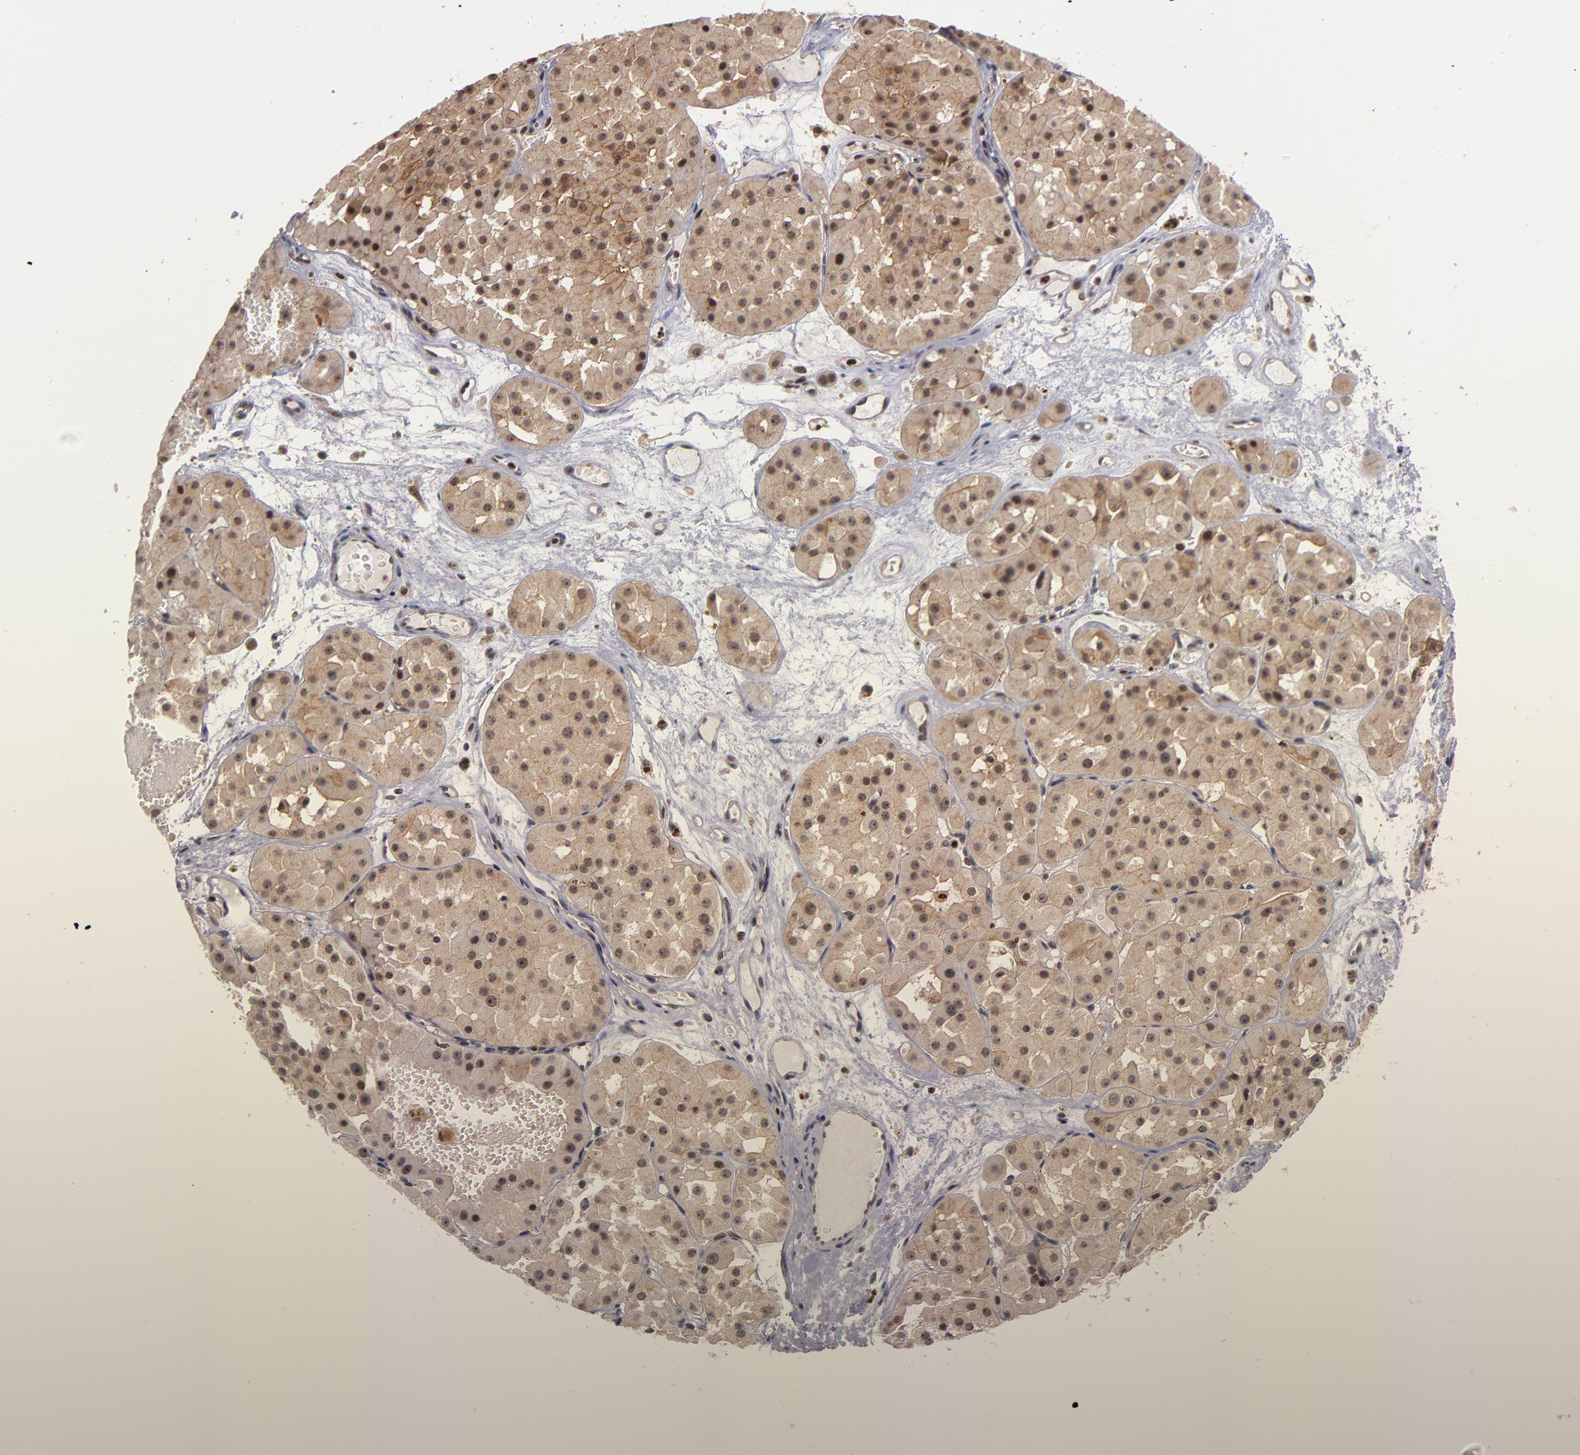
{"staining": {"intensity": "weak", "quantity": "25%-75%", "location": "cytoplasmic/membranous,nuclear"}, "tissue": "renal cancer", "cell_type": "Tumor cells", "image_type": "cancer", "snomed": [{"axis": "morphology", "description": "Adenocarcinoma, uncertain malignant potential"}, {"axis": "topography", "description": "Kidney"}], "caption": "Protein expression analysis of human renal cancer reveals weak cytoplasmic/membranous and nuclear expression in about 25%-75% of tumor cells.", "gene": "KDM6A", "patient": {"sex": "male", "age": 63}}